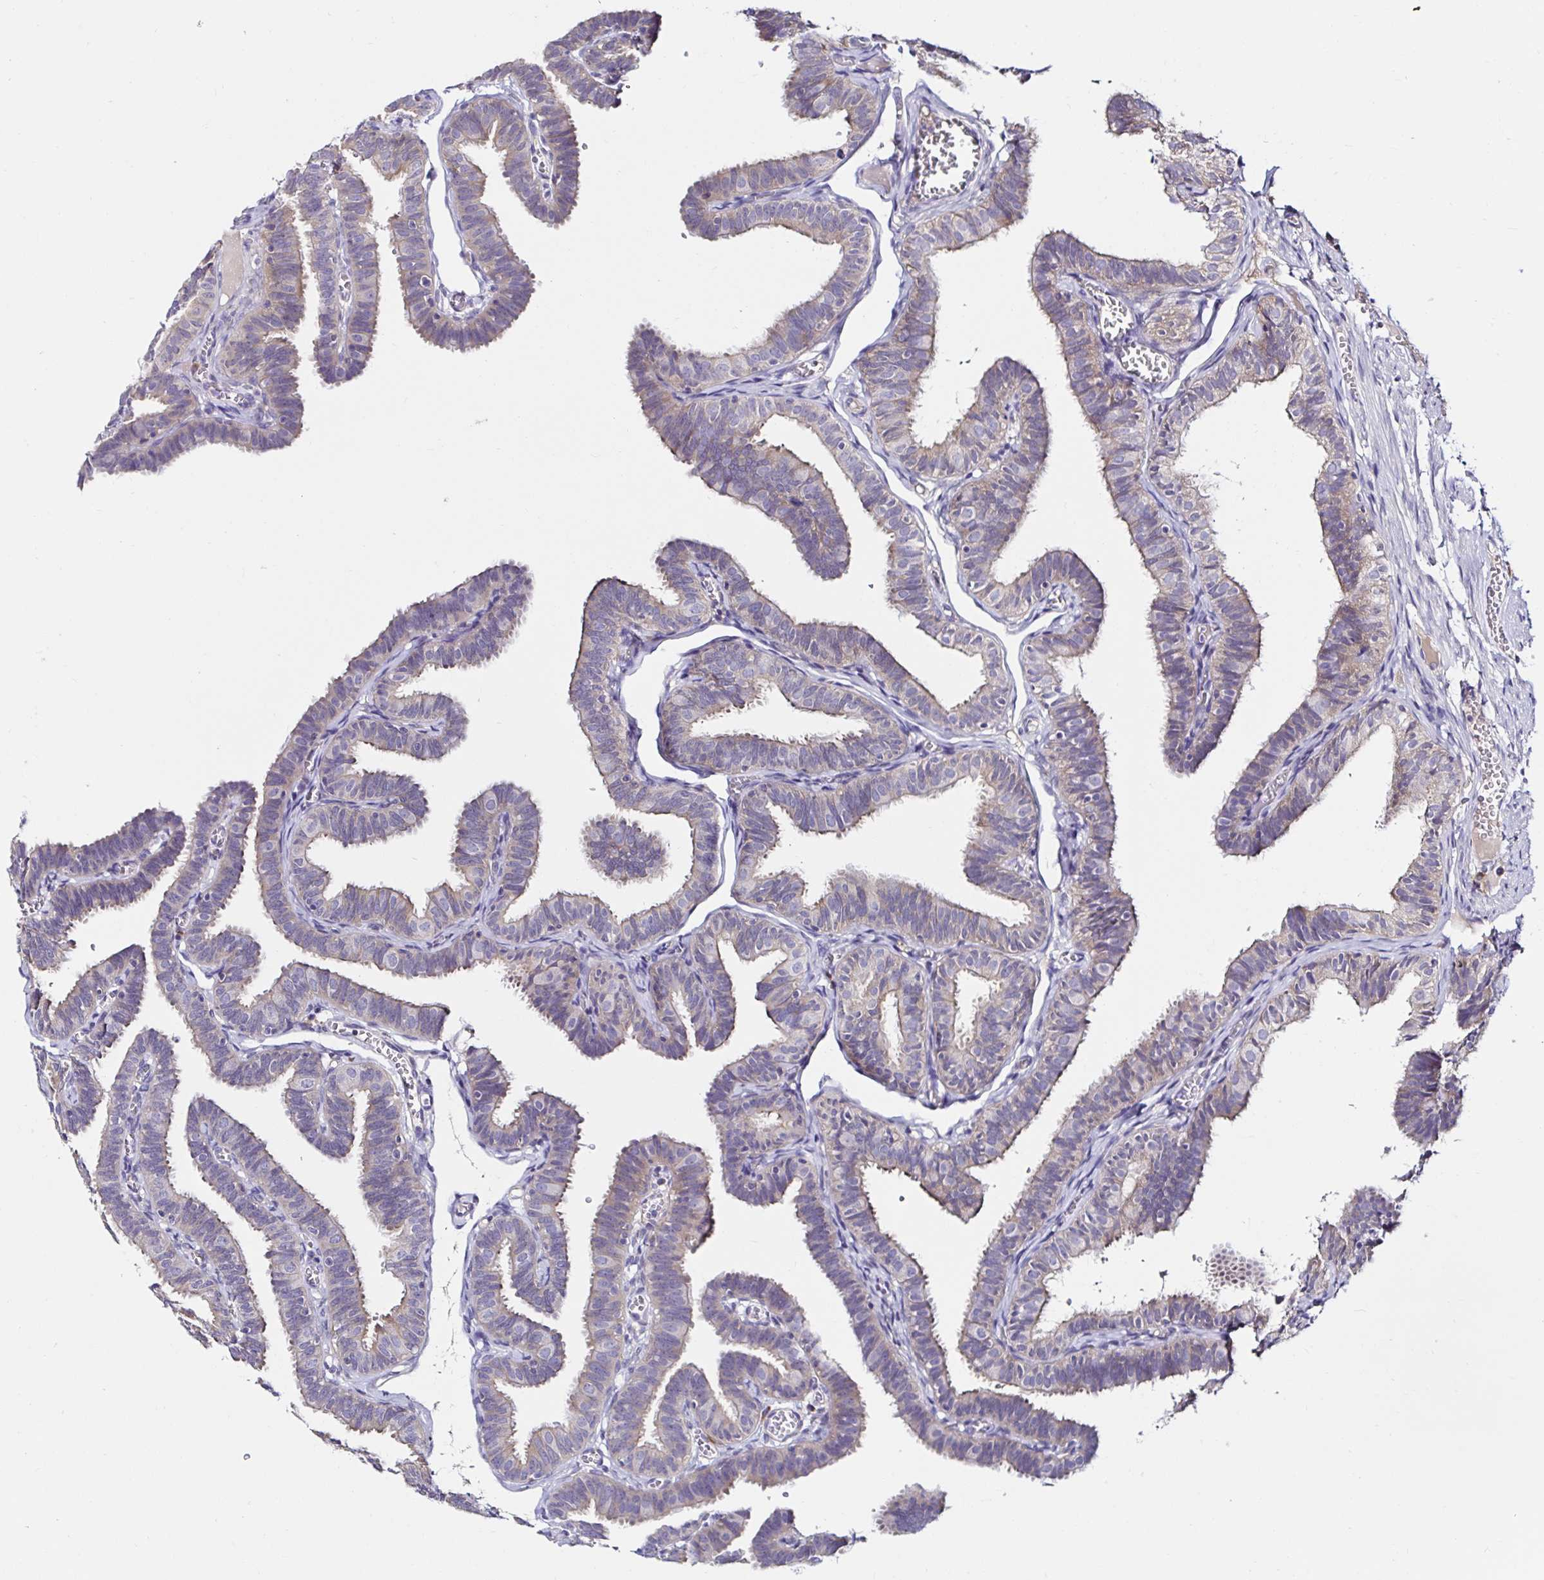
{"staining": {"intensity": "weak", "quantity": "25%-75%", "location": "cytoplasmic/membranous"}, "tissue": "fallopian tube", "cell_type": "Glandular cells", "image_type": "normal", "snomed": [{"axis": "morphology", "description": "Normal tissue, NOS"}, {"axis": "topography", "description": "Fallopian tube"}], "caption": "Protein expression analysis of benign fallopian tube reveals weak cytoplasmic/membranous staining in approximately 25%-75% of glandular cells.", "gene": "VSIG2", "patient": {"sex": "female", "age": 25}}